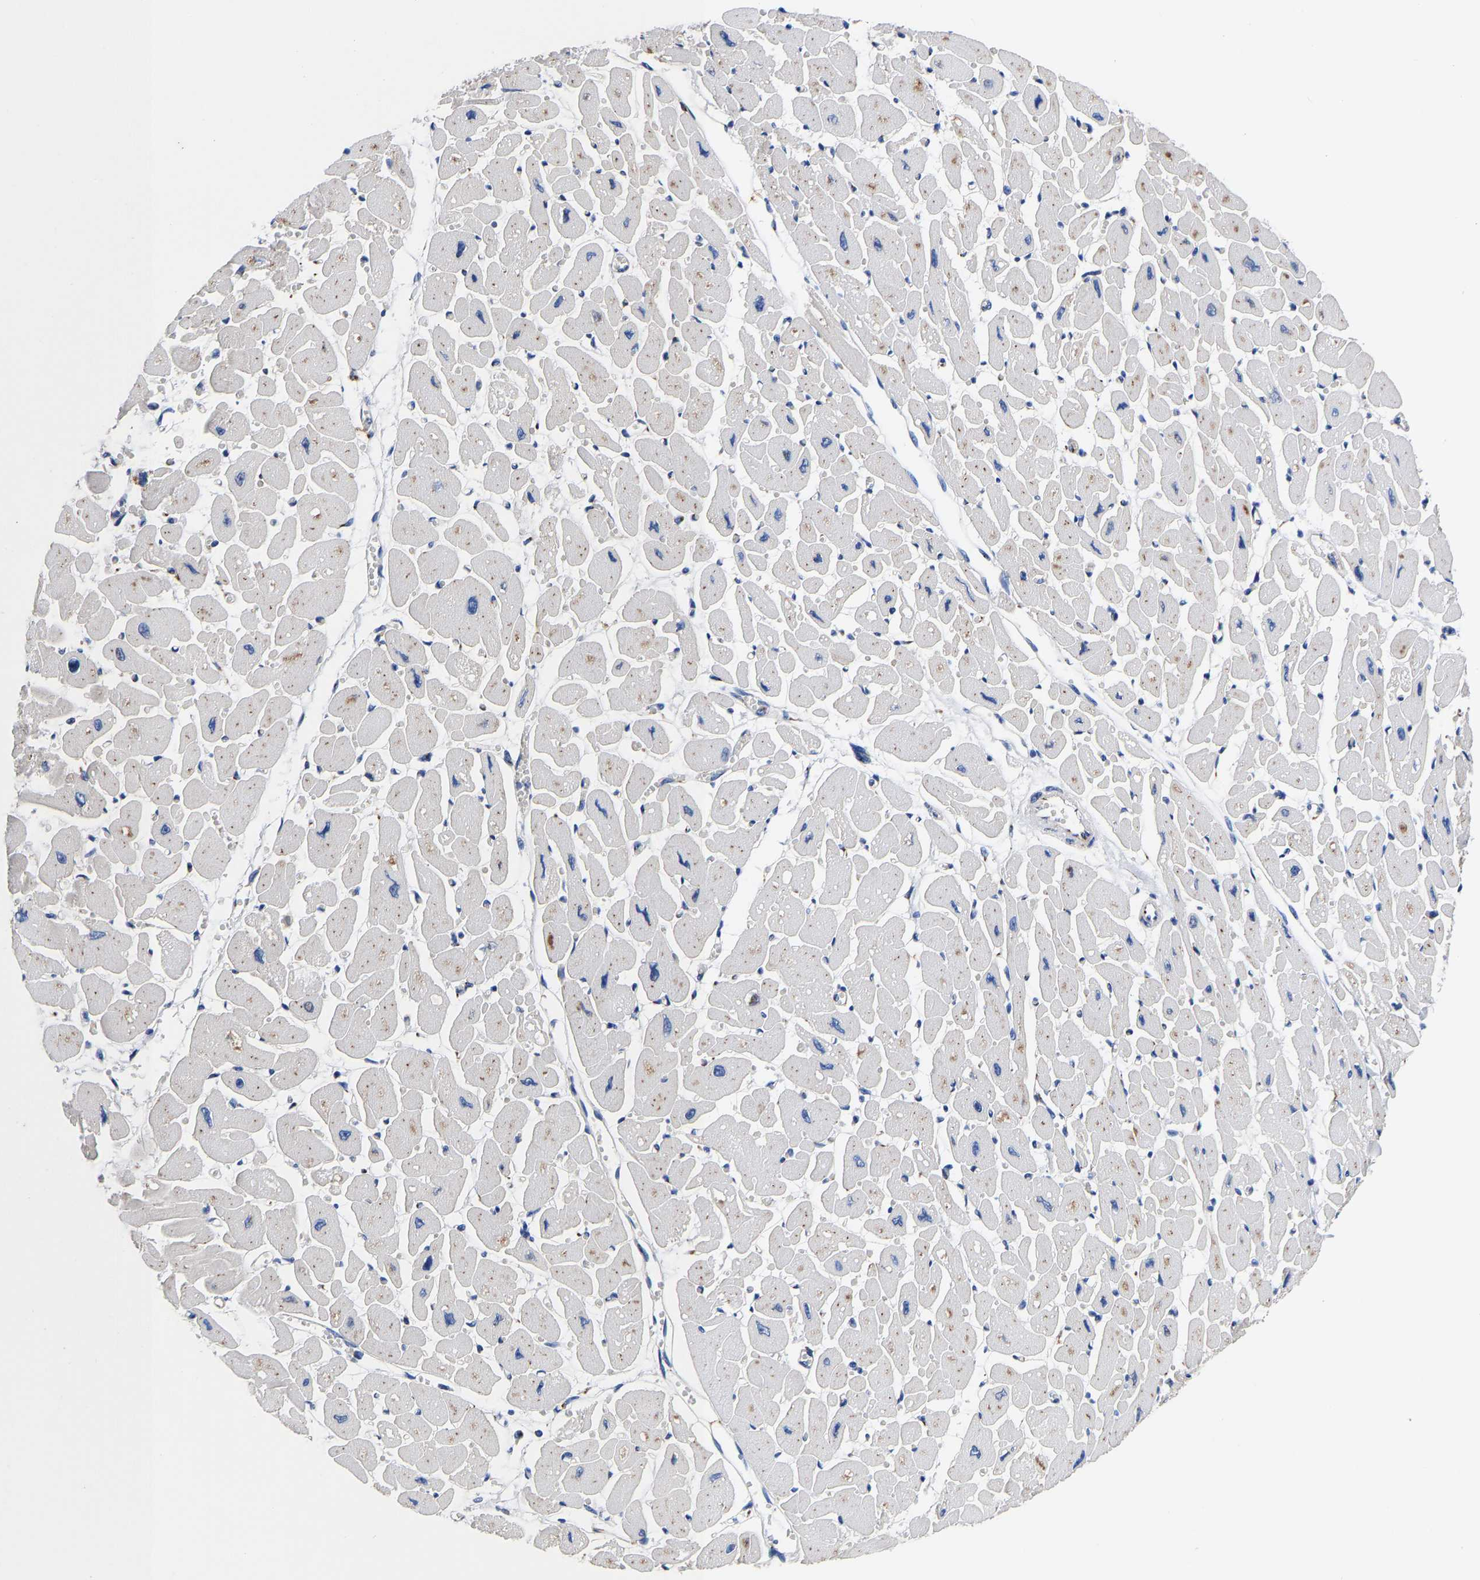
{"staining": {"intensity": "weak", "quantity": "25%-75%", "location": "cytoplasmic/membranous"}, "tissue": "heart muscle", "cell_type": "Cardiomyocytes", "image_type": "normal", "snomed": [{"axis": "morphology", "description": "Normal tissue, NOS"}, {"axis": "topography", "description": "Heart"}], "caption": "Immunohistochemical staining of unremarkable heart muscle reveals low levels of weak cytoplasmic/membranous positivity in approximately 25%-75% of cardiomyocytes.", "gene": "TMEM87A", "patient": {"sex": "female", "age": 54}}